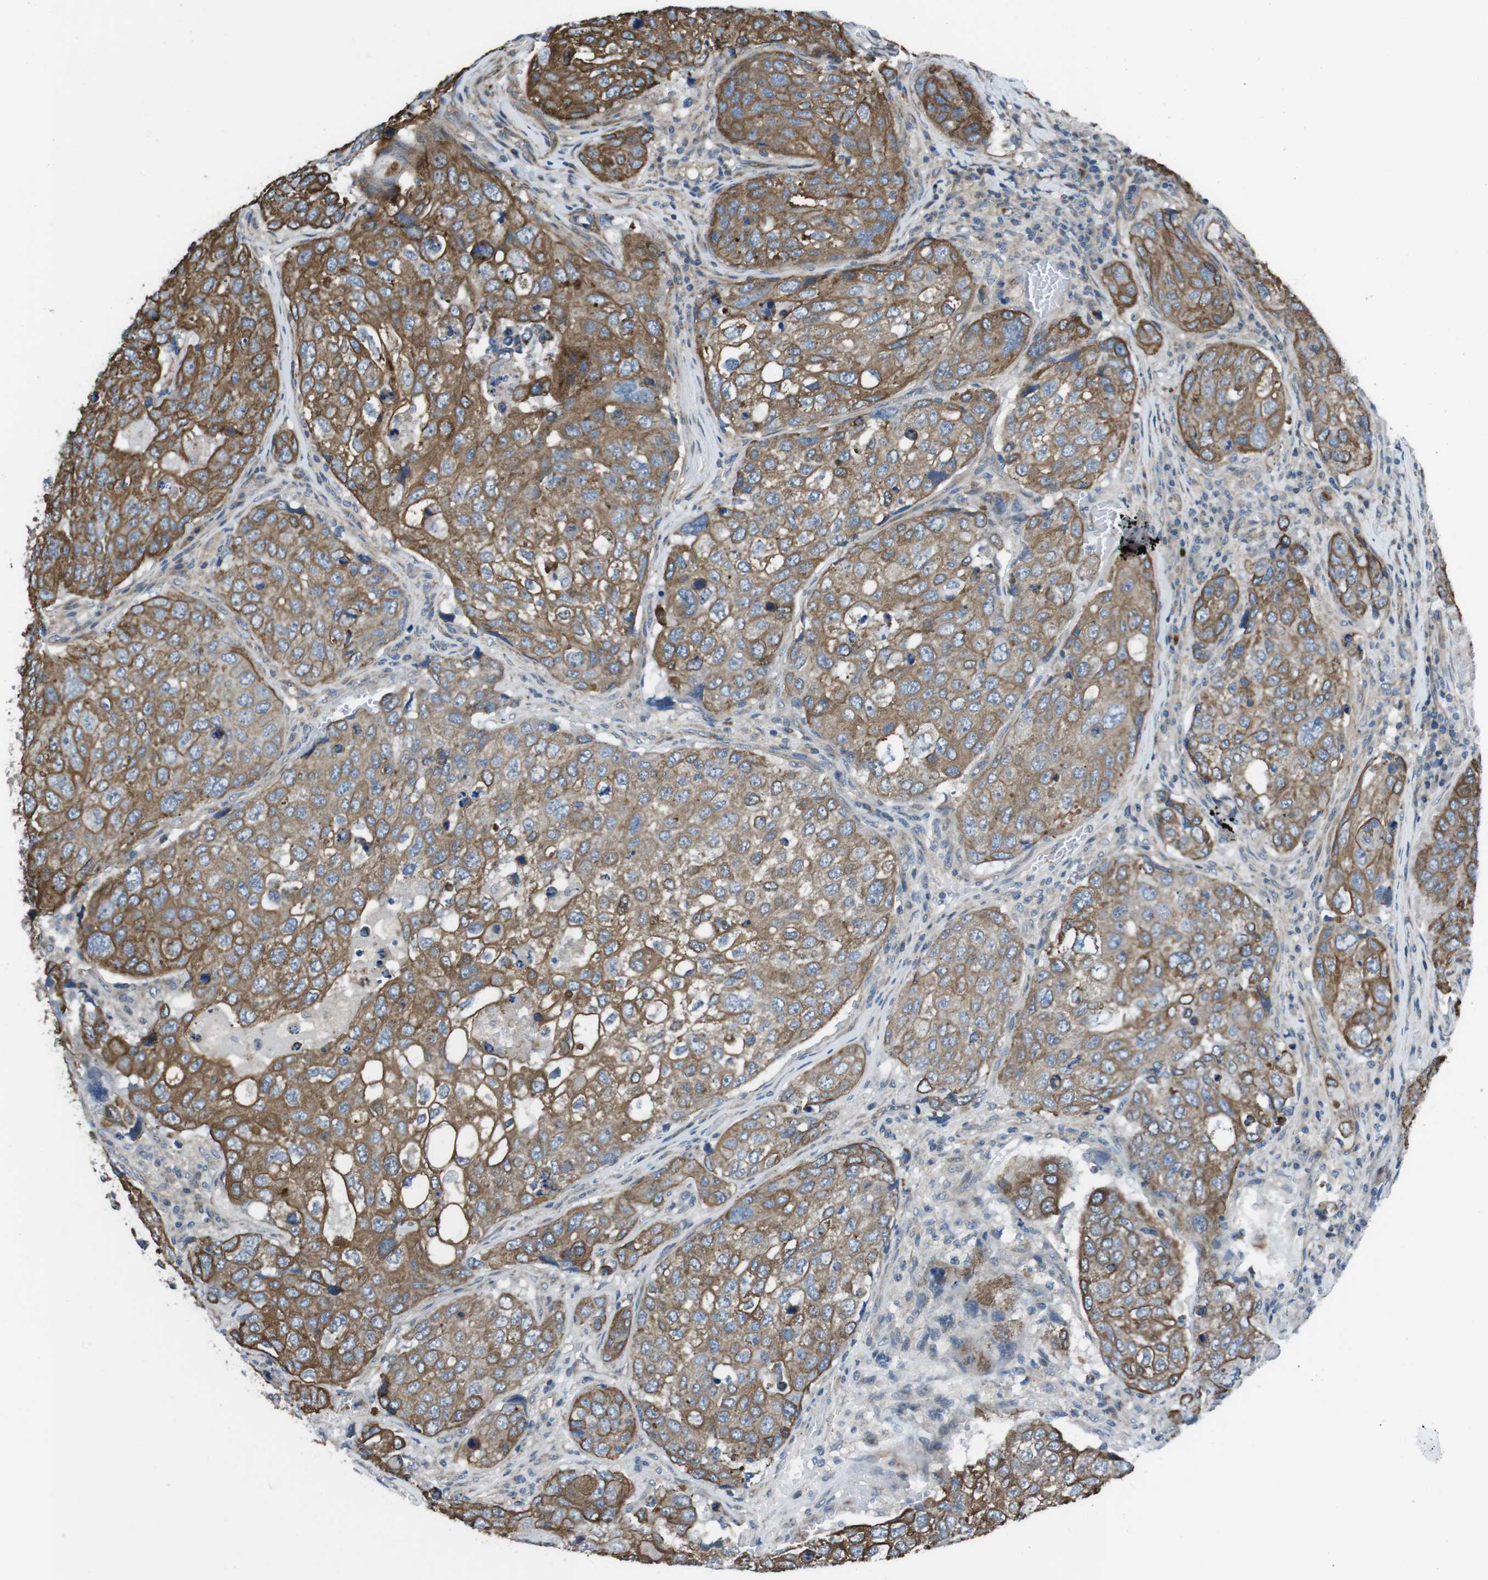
{"staining": {"intensity": "moderate", "quantity": "25%-75%", "location": "cytoplasmic/membranous"}, "tissue": "urothelial cancer", "cell_type": "Tumor cells", "image_type": "cancer", "snomed": [{"axis": "morphology", "description": "Urothelial carcinoma, High grade"}, {"axis": "topography", "description": "Lymph node"}, {"axis": "topography", "description": "Urinary bladder"}], "caption": "Immunohistochemistry (IHC) photomicrograph of neoplastic tissue: urothelial carcinoma (high-grade) stained using IHC exhibits medium levels of moderate protein expression localized specifically in the cytoplasmic/membranous of tumor cells, appearing as a cytoplasmic/membranous brown color.", "gene": "FAM174B", "patient": {"sex": "male", "age": 51}}